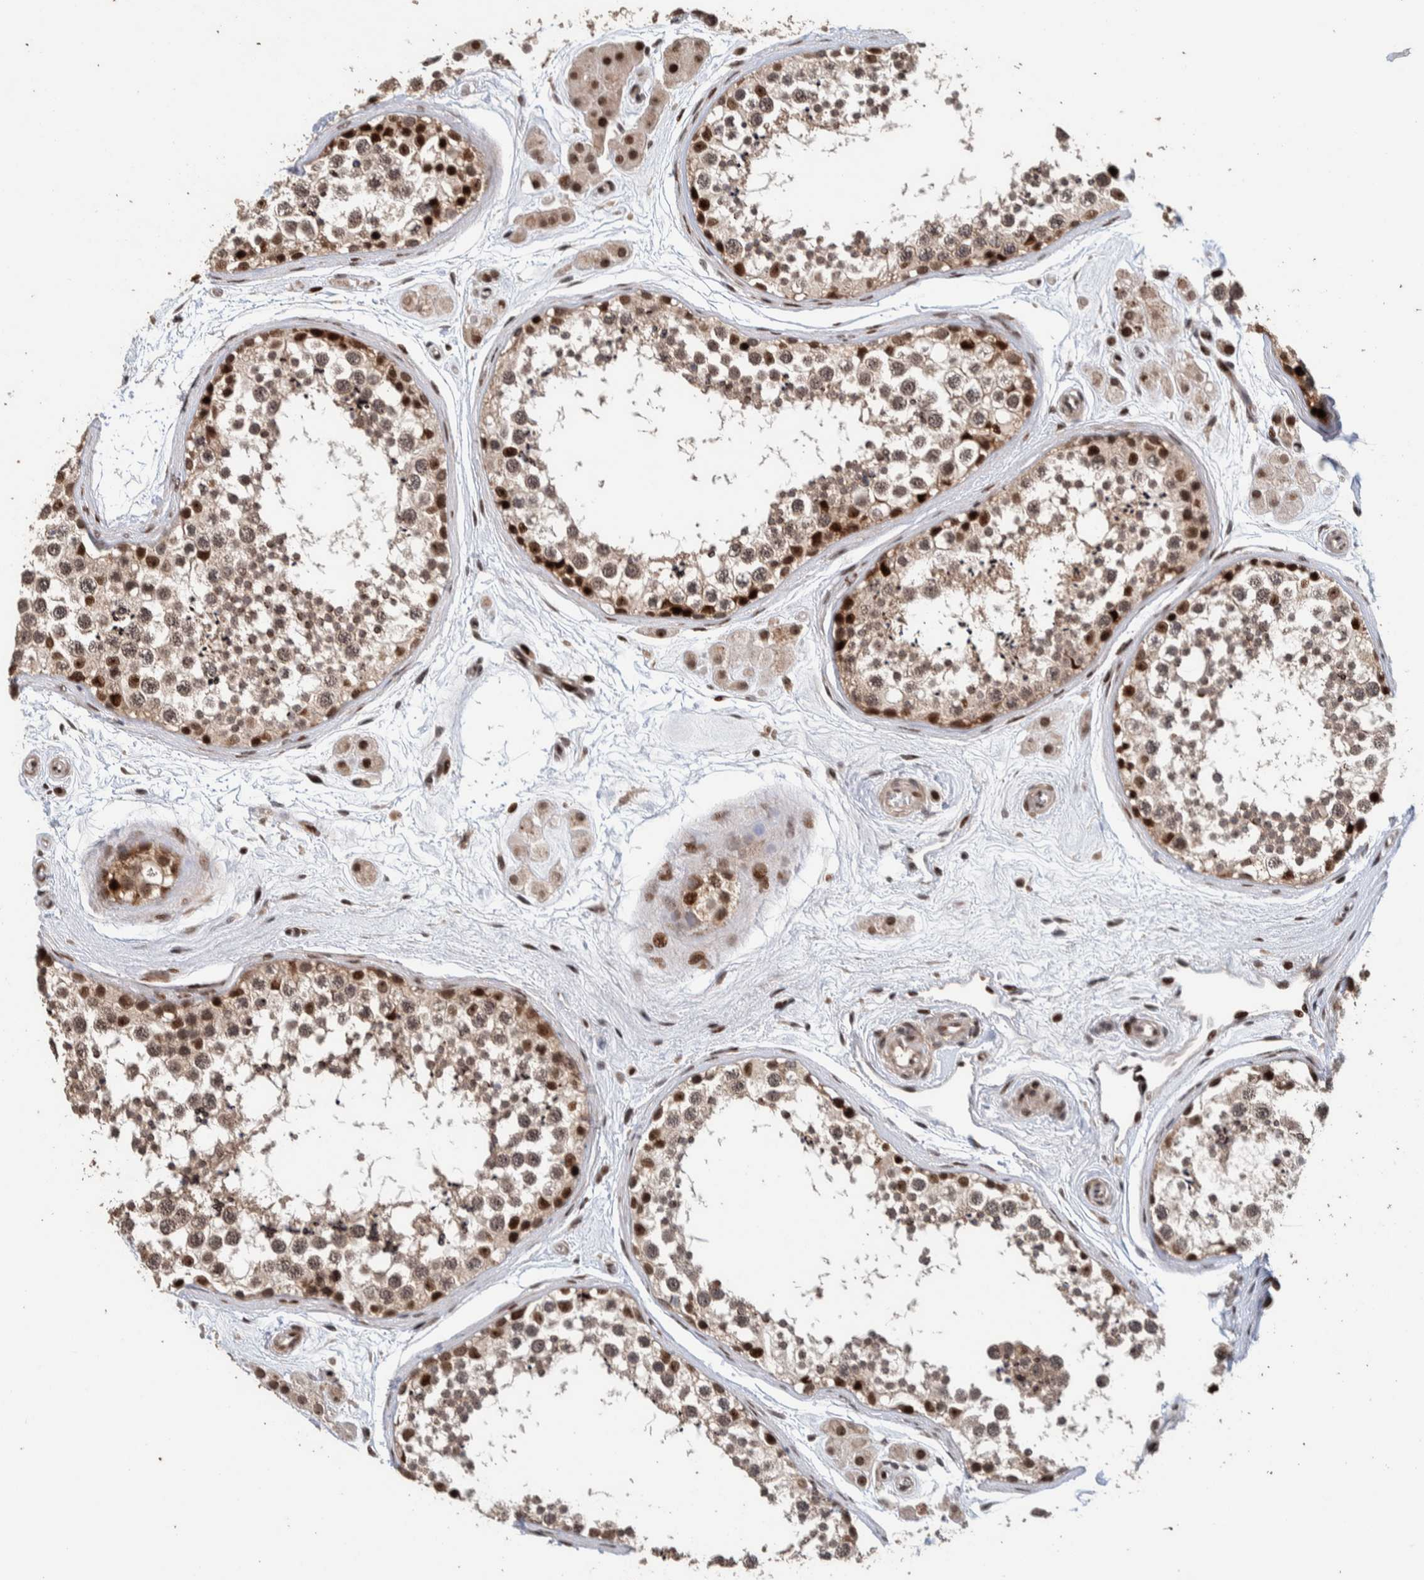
{"staining": {"intensity": "strong", "quantity": "25%-75%", "location": "nuclear"}, "tissue": "testis", "cell_type": "Cells in seminiferous ducts", "image_type": "normal", "snomed": [{"axis": "morphology", "description": "Normal tissue, NOS"}, {"axis": "topography", "description": "Testis"}], "caption": "The micrograph shows a brown stain indicating the presence of a protein in the nuclear of cells in seminiferous ducts in testis. (Stains: DAB in brown, nuclei in blue, Microscopy: brightfield microscopy at high magnification).", "gene": "CHD4", "patient": {"sex": "male", "age": 56}}